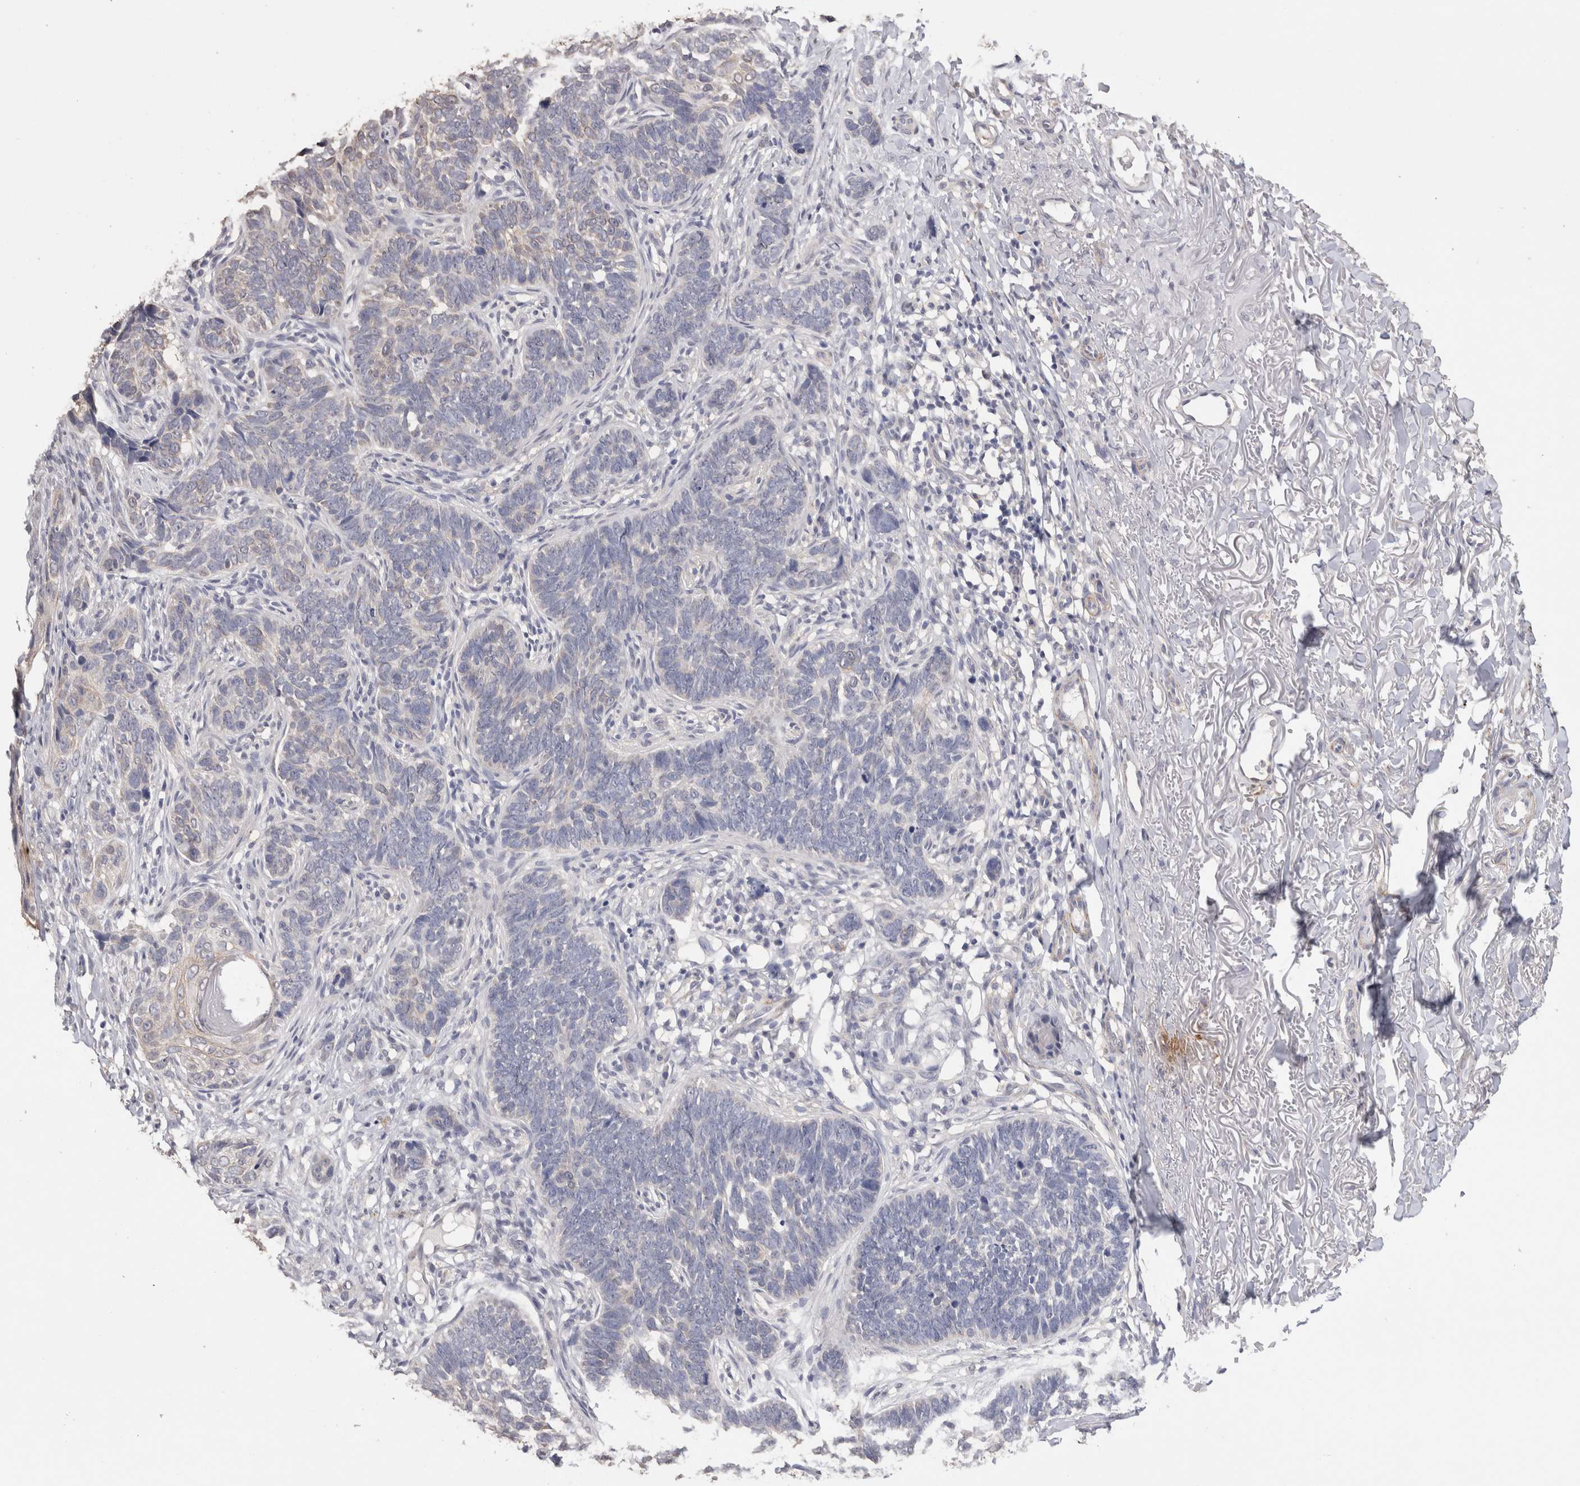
{"staining": {"intensity": "negative", "quantity": "none", "location": "none"}, "tissue": "skin cancer", "cell_type": "Tumor cells", "image_type": "cancer", "snomed": [{"axis": "morphology", "description": "Normal tissue, NOS"}, {"axis": "morphology", "description": "Basal cell carcinoma"}, {"axis": "topography", "description": "Skin"}], "caption": "Skin cancer (basal cell carcinoma) stained for a protein using immunohistochemistry (IHC) demonstrates no positivity tumor cells.", "gene": "CDH6", "patient": {"sex": "male", "age": 77}}